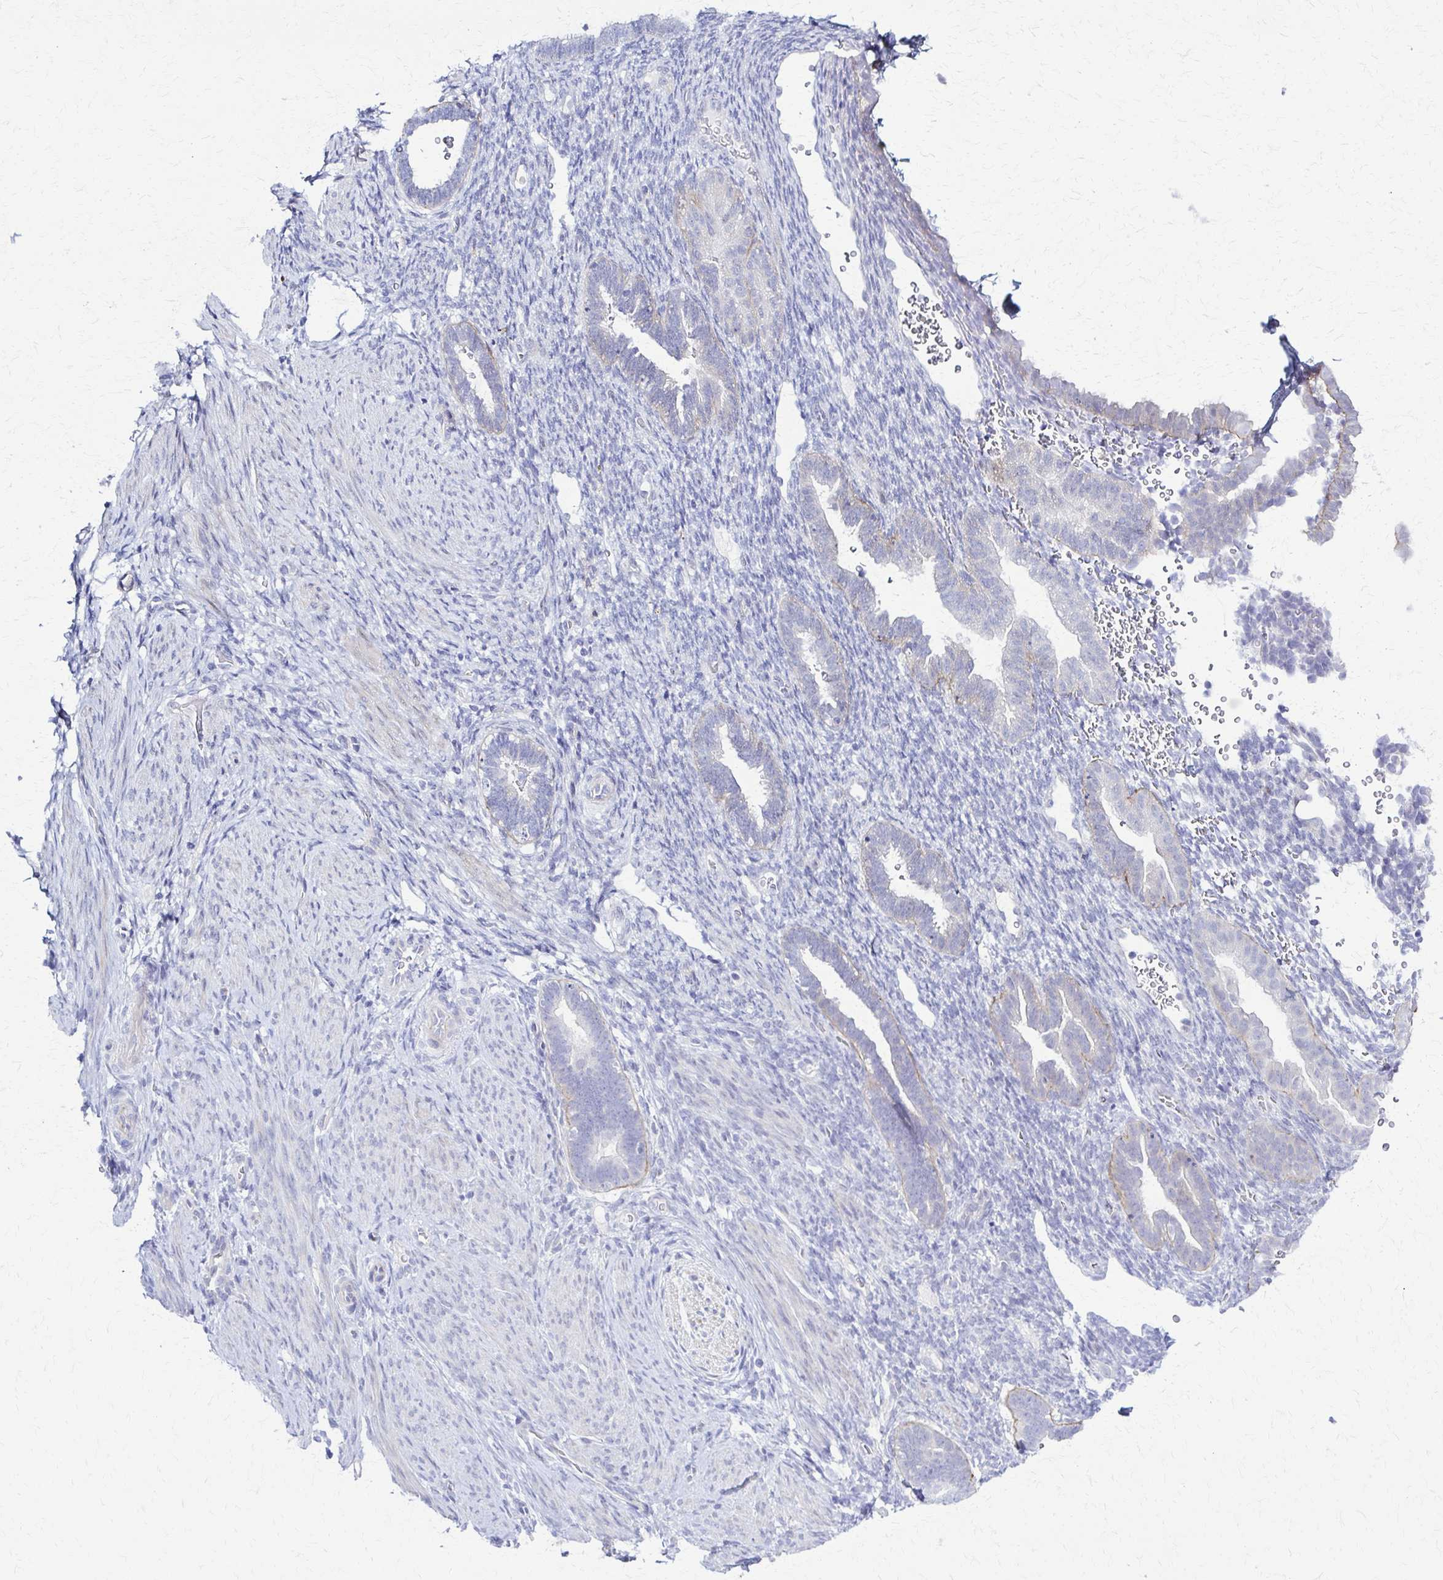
{"staining": {"intensity": "negative", "quantity": "none", "location": "none"}, "tissue": "endometrium", "cell_type": "Cells in endometrial stroma", "image_type": "normal", "snomed": [{"axis": "morphology", "description": "Normal tissue, NOS"}, {"axis": "topography", "description": "Endometrium"}], "caption": "IHC image of unremarkable human endometrium stained for a protein (brown), which demonstrates no positivity in cells in endometrial stroma.", "gene": "RHOBTB2", "patient": {"sex": "female", "age": 34}}